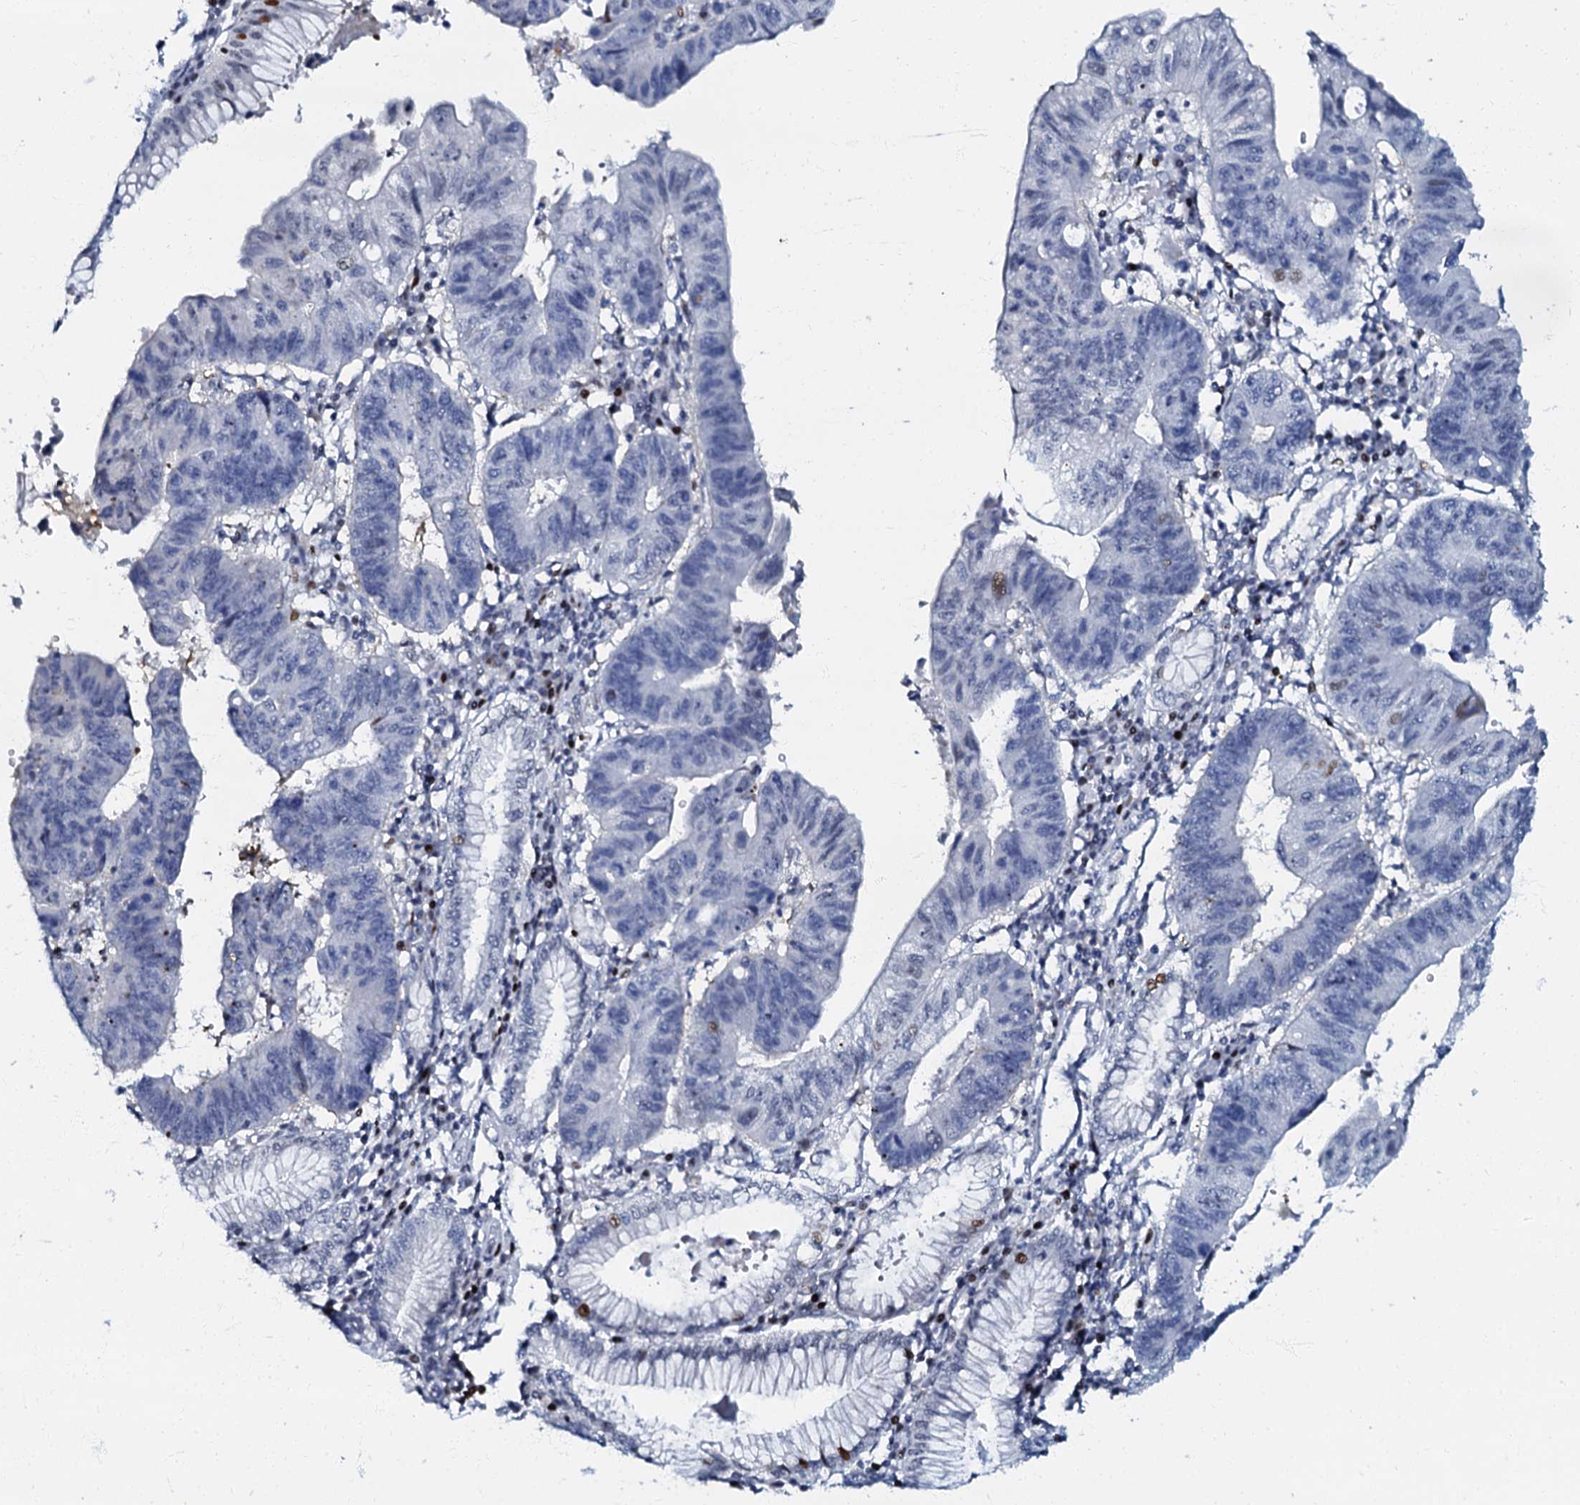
{"staining": {"intensity": "moderate", "quantity": "<25%", "location": "nuclear"}, "tissue": "stomach cancer", "cell_type": "Tumor cells", "image_type": "cancer", "snomed": [{"axis": "morphology", "description": "Adenocarcinoma, NOS"}, {"axis": "topography", "description": "Stomach"}], "caption": "Immunohistochemical staining of human stomach cancer (adenocarcinoma) exhibits low levels of moderate nuclear staining in about <25% of tumor cells. (DAB (3,3'-diaminobenzidine) IHC, brown staining for protein, blue staining for nuclei).", "gene": "MFSD5", "patient": {"sex": "male", "age": 59}}